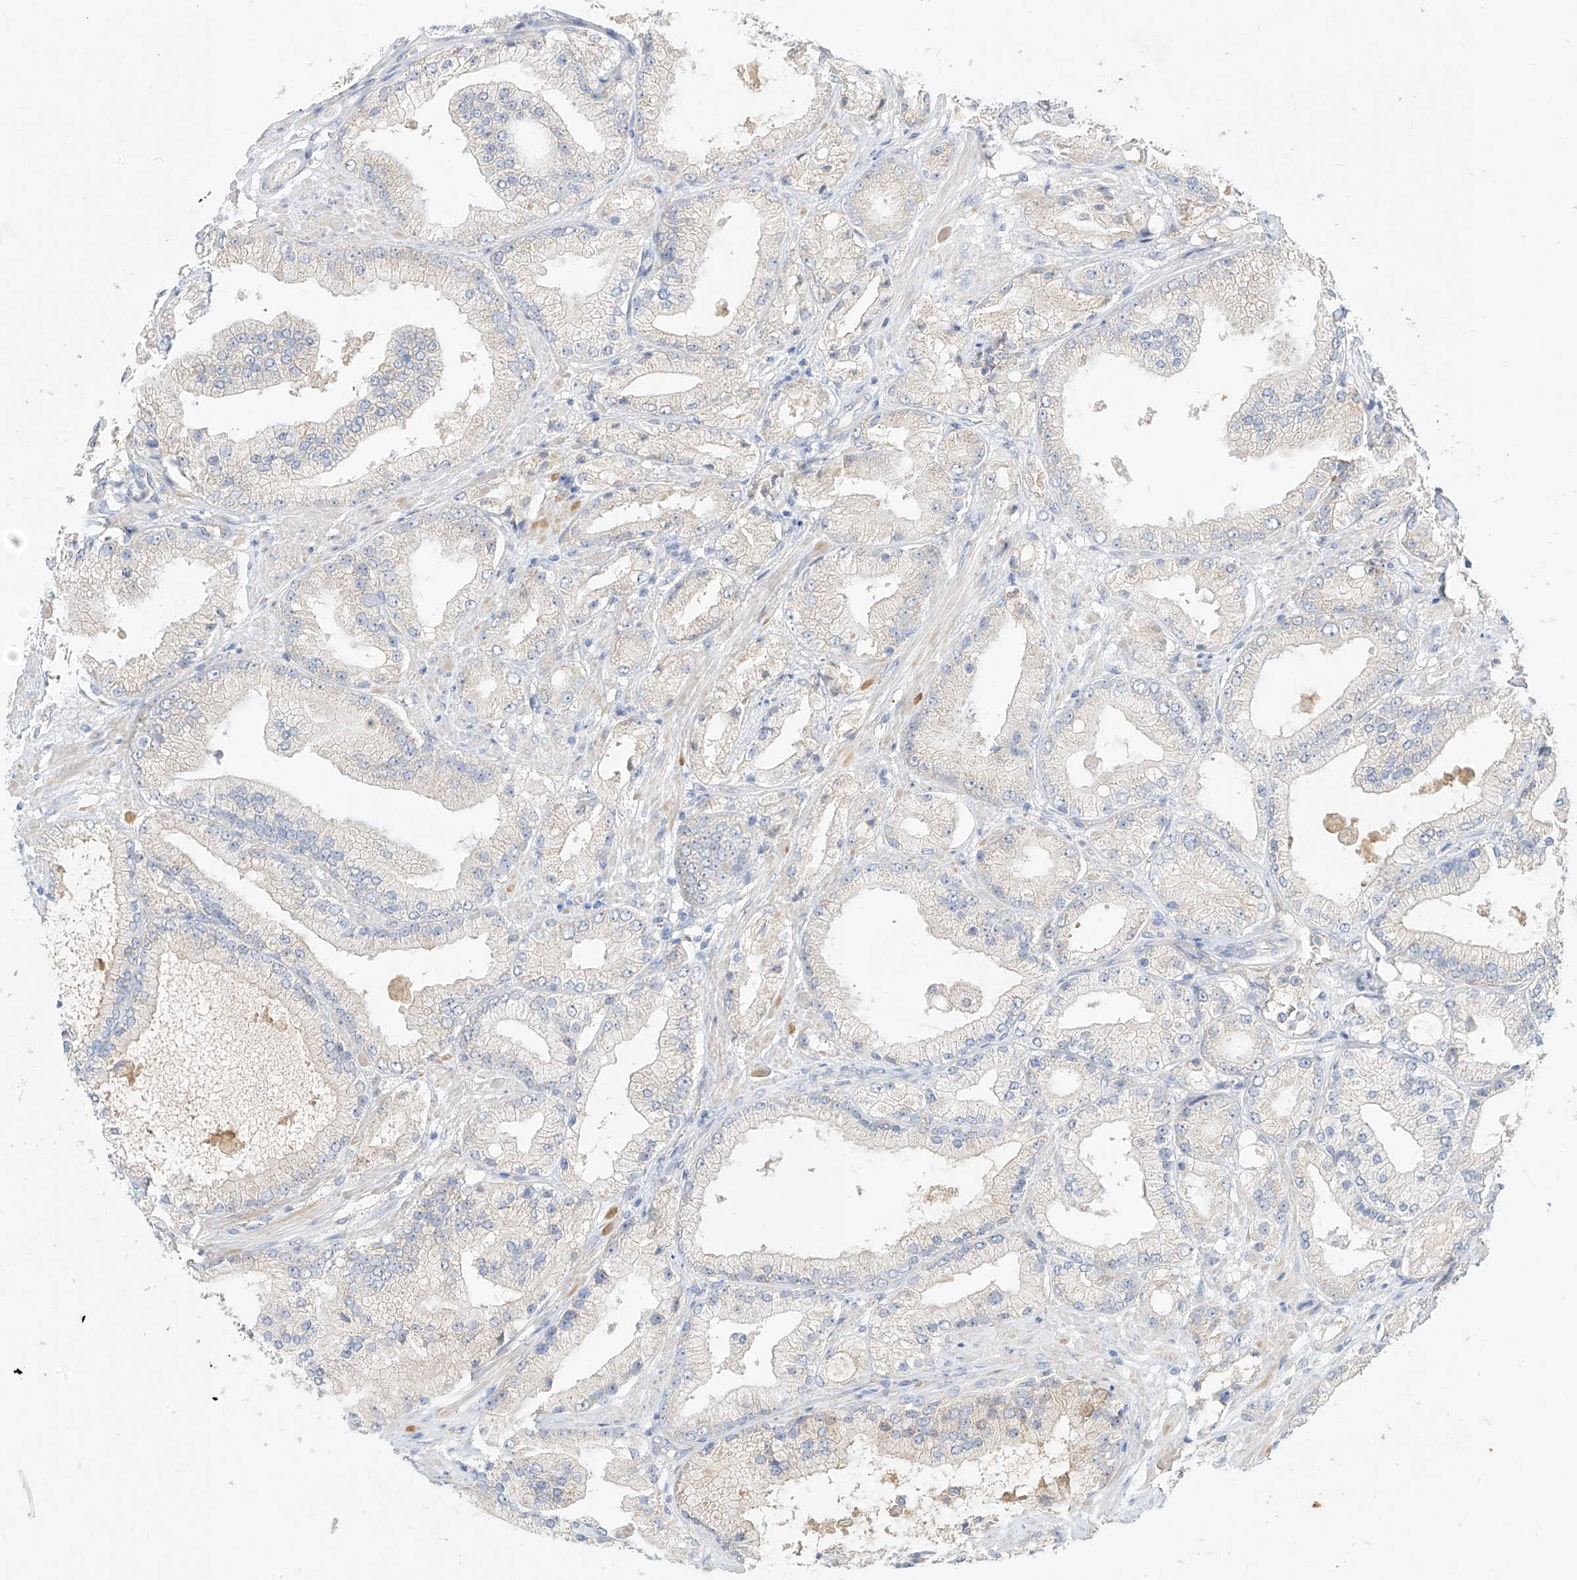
{"staining": {"intensity": "negative", "quantity": "none", "location": "none"}, "tissue": "prostate cancer", "cell_type": "Tumor cells", "image_type": "cancer", "snomed": [{"axis": "morphology", "description": "Adenocarcinoma, Low grade"}, {"axis": "topography", "description": "Prostate"}], "caption": "Immunohistochemical staining of prostate adenocarcinoma (low-grade) shows no significant positivity in tumor cells.", "gene": "RASA2", "patient": {"sex": "male", "age": 67}}